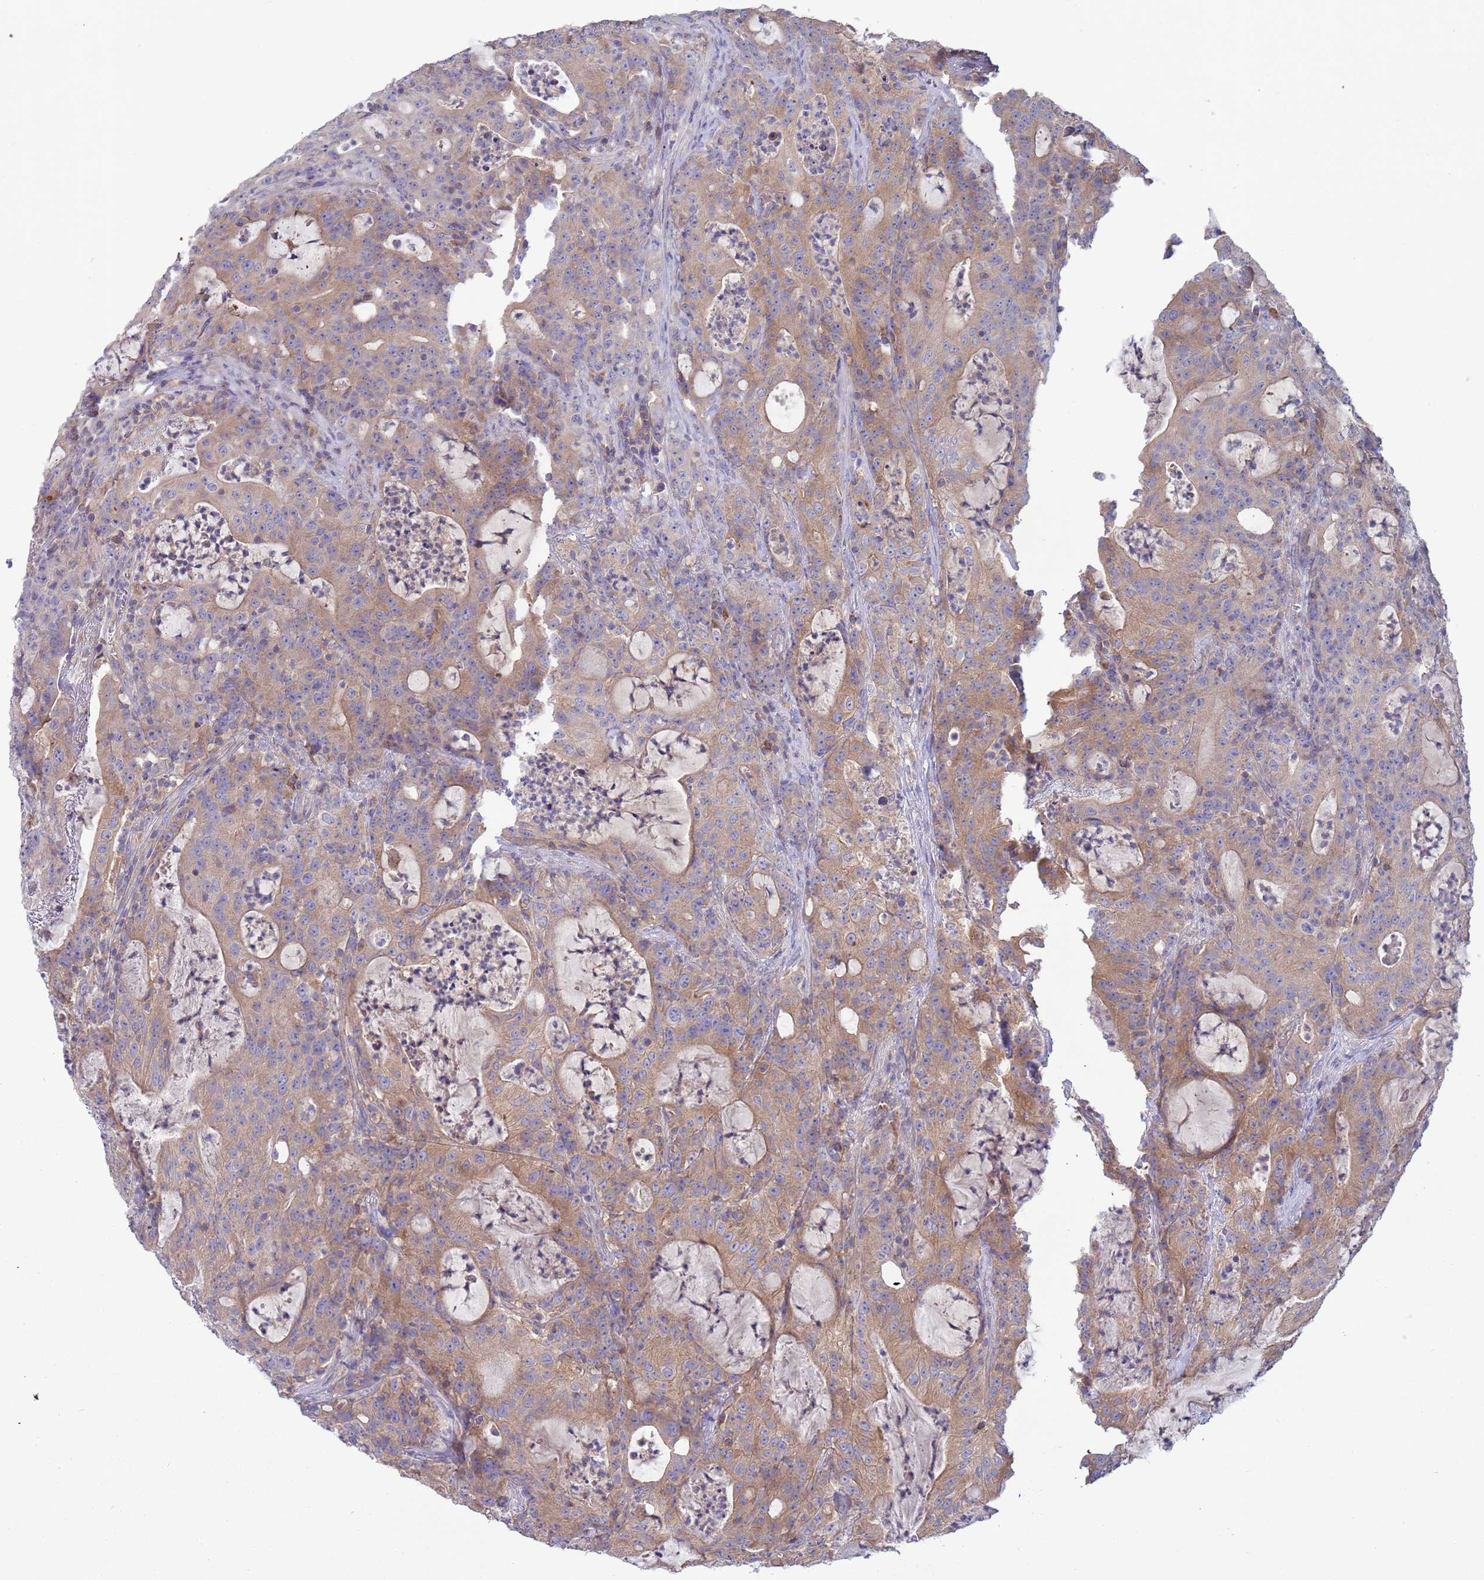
{"staining": {"intensity": "moderate", "quantity": "25%-75%", "location": "cytoplasmic/membranous"}, "tissue": "colorectal cancer", "cell_type": "Tumor cells", "image_type": "cancer", "snomed": [{"axis": "morphology", "description": "Adenocarcinoma, NOS"}, {"axis": "topography", "description": "Colon"}], "caption": "Colorectal cancer was stained to show a protein in brown. There is medium levels of moderate cytoplasmic/membranous positivity in approximately 25%-75% of tumor cells.", "gene": "UQCRQ", "patient": {"sex": "male", "age": 83}}